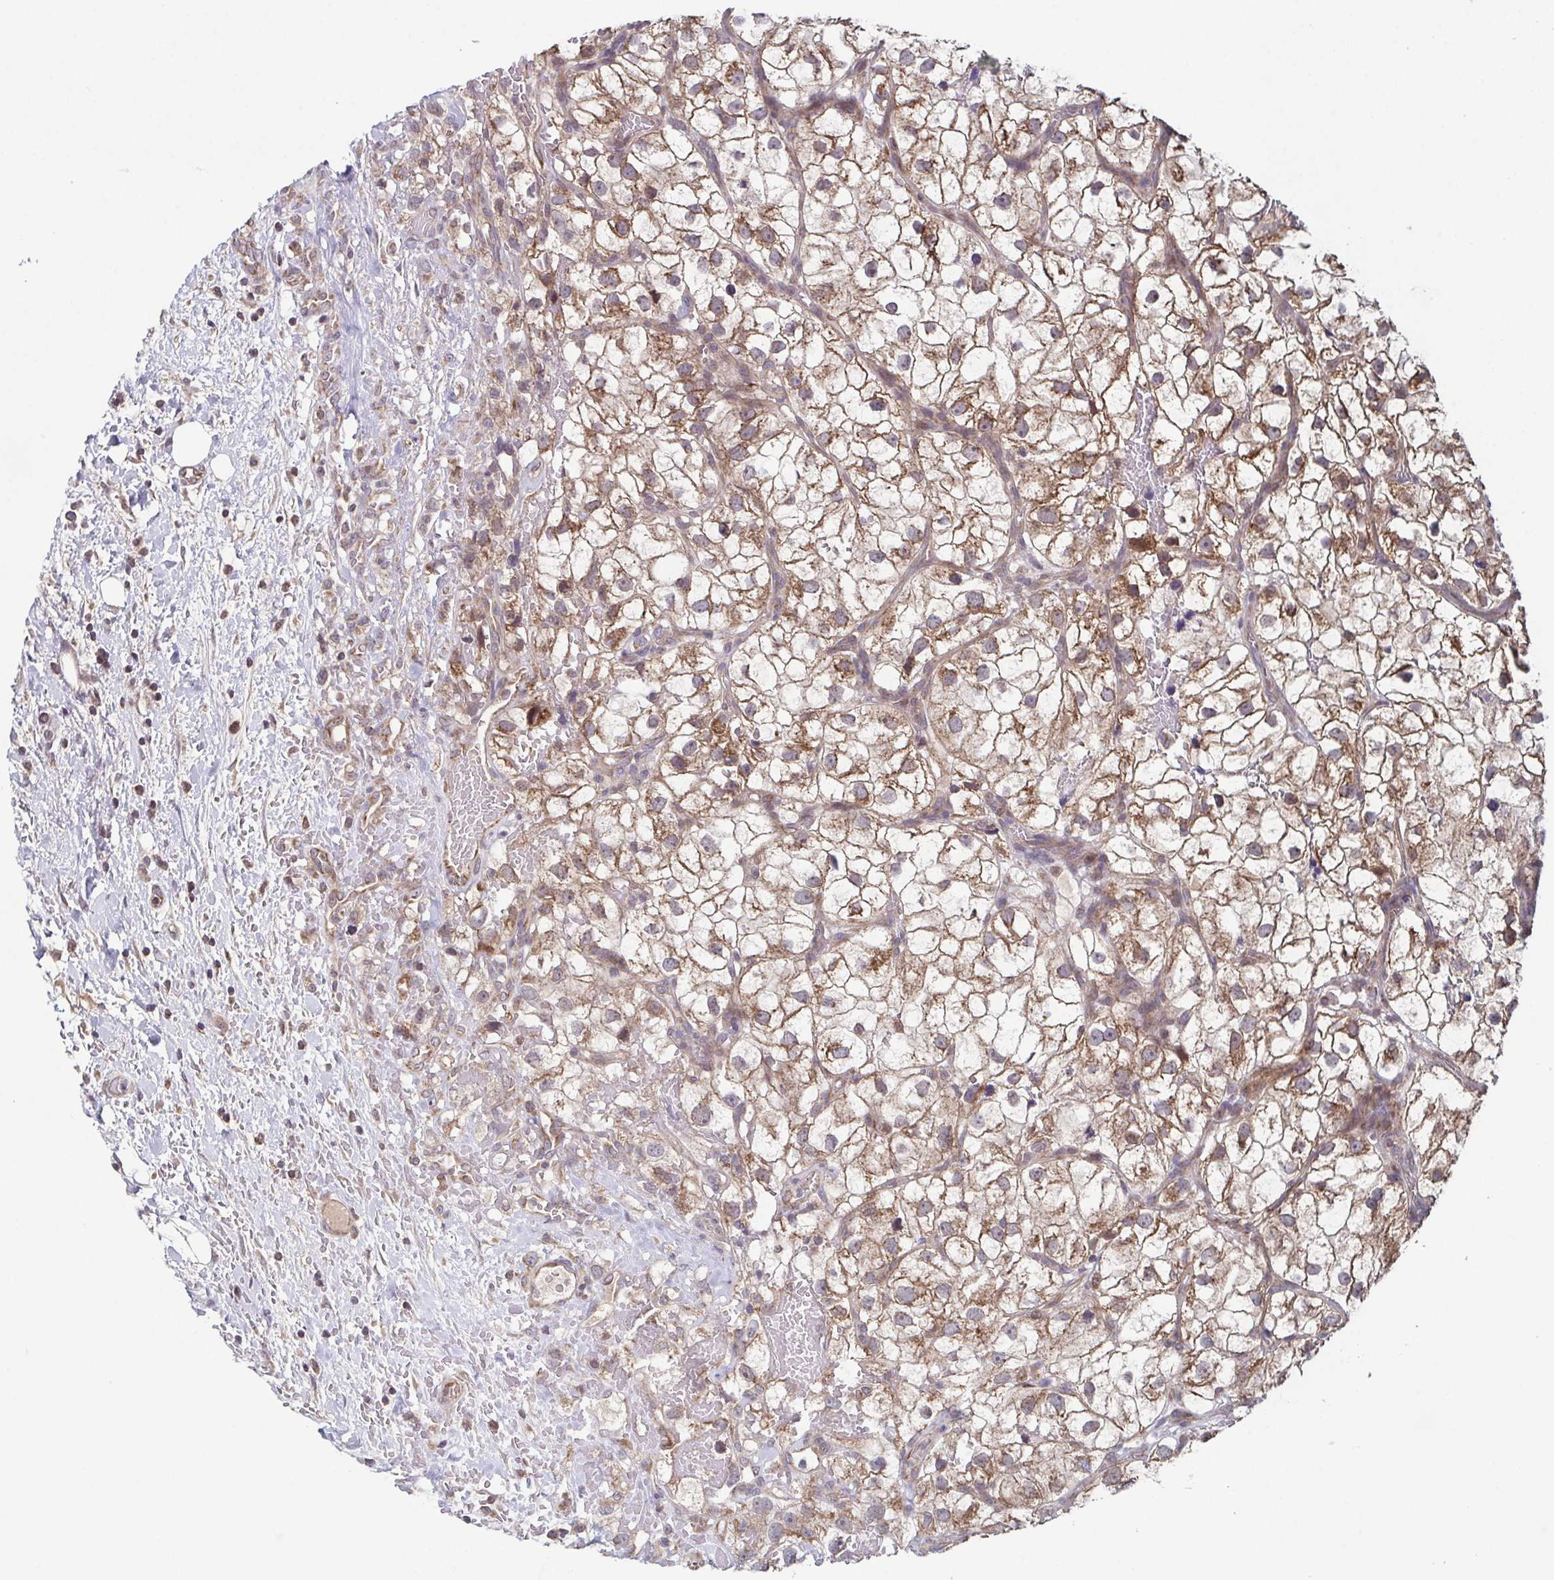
{"staining": {"intensity": "moderate", "quantity": ">75%", "location": "cytoplasmic/membranous"}, "tissue": "renal cancer", "cell_type": "Tumor cells", "image_type": "cancer", "snomed": [{"axis": "morphology", "description": "Adenocarcinoma, NOS"}, {"axis": "topography", "description": "Kidney"}], "caption": "A micrograph of human renal adenocarcinoma stained for a protein displays moderate cytoplasmic/membranous brown staining in tumor cells.", "gene": "TTC19", "patient": {"sex": "male", "age": 59}}